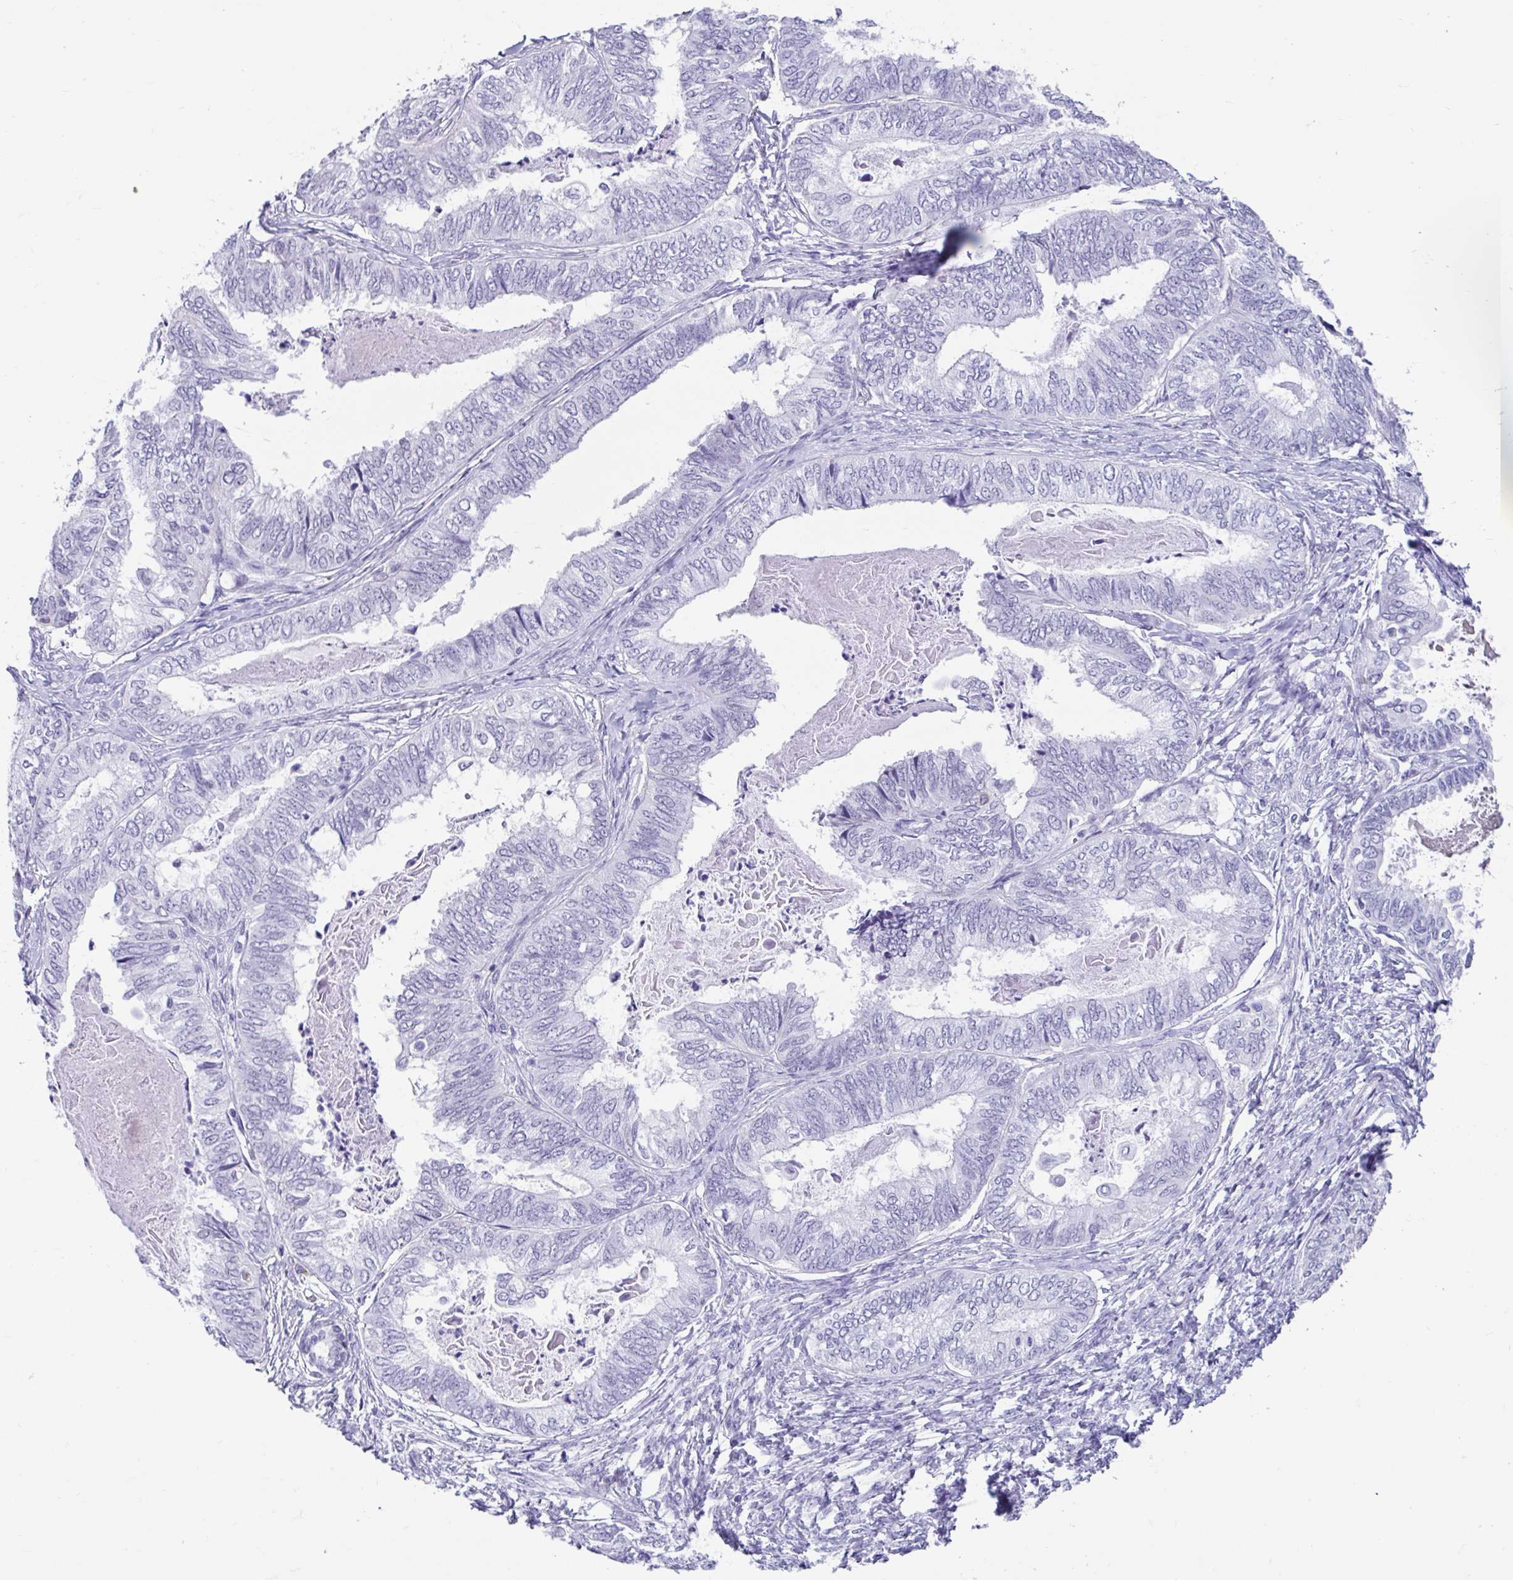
{"staining": {"intensity": "negative", "quantity": "none", "location": "none"}, "tissue": "ovarian cancer", "cell_type": "Tumor cells", "image_type": "cancer", "snomed": [{"axis": "morphology", "description": "Carcinoma, endometroid"}, {"axis": "topography", "description": "Ovary"}], "caption": "IHC of ovarian cancer shows no expression in tumor cells.", "gene": "DCAF17", "patient": {"sex": "female", "age": 70}}